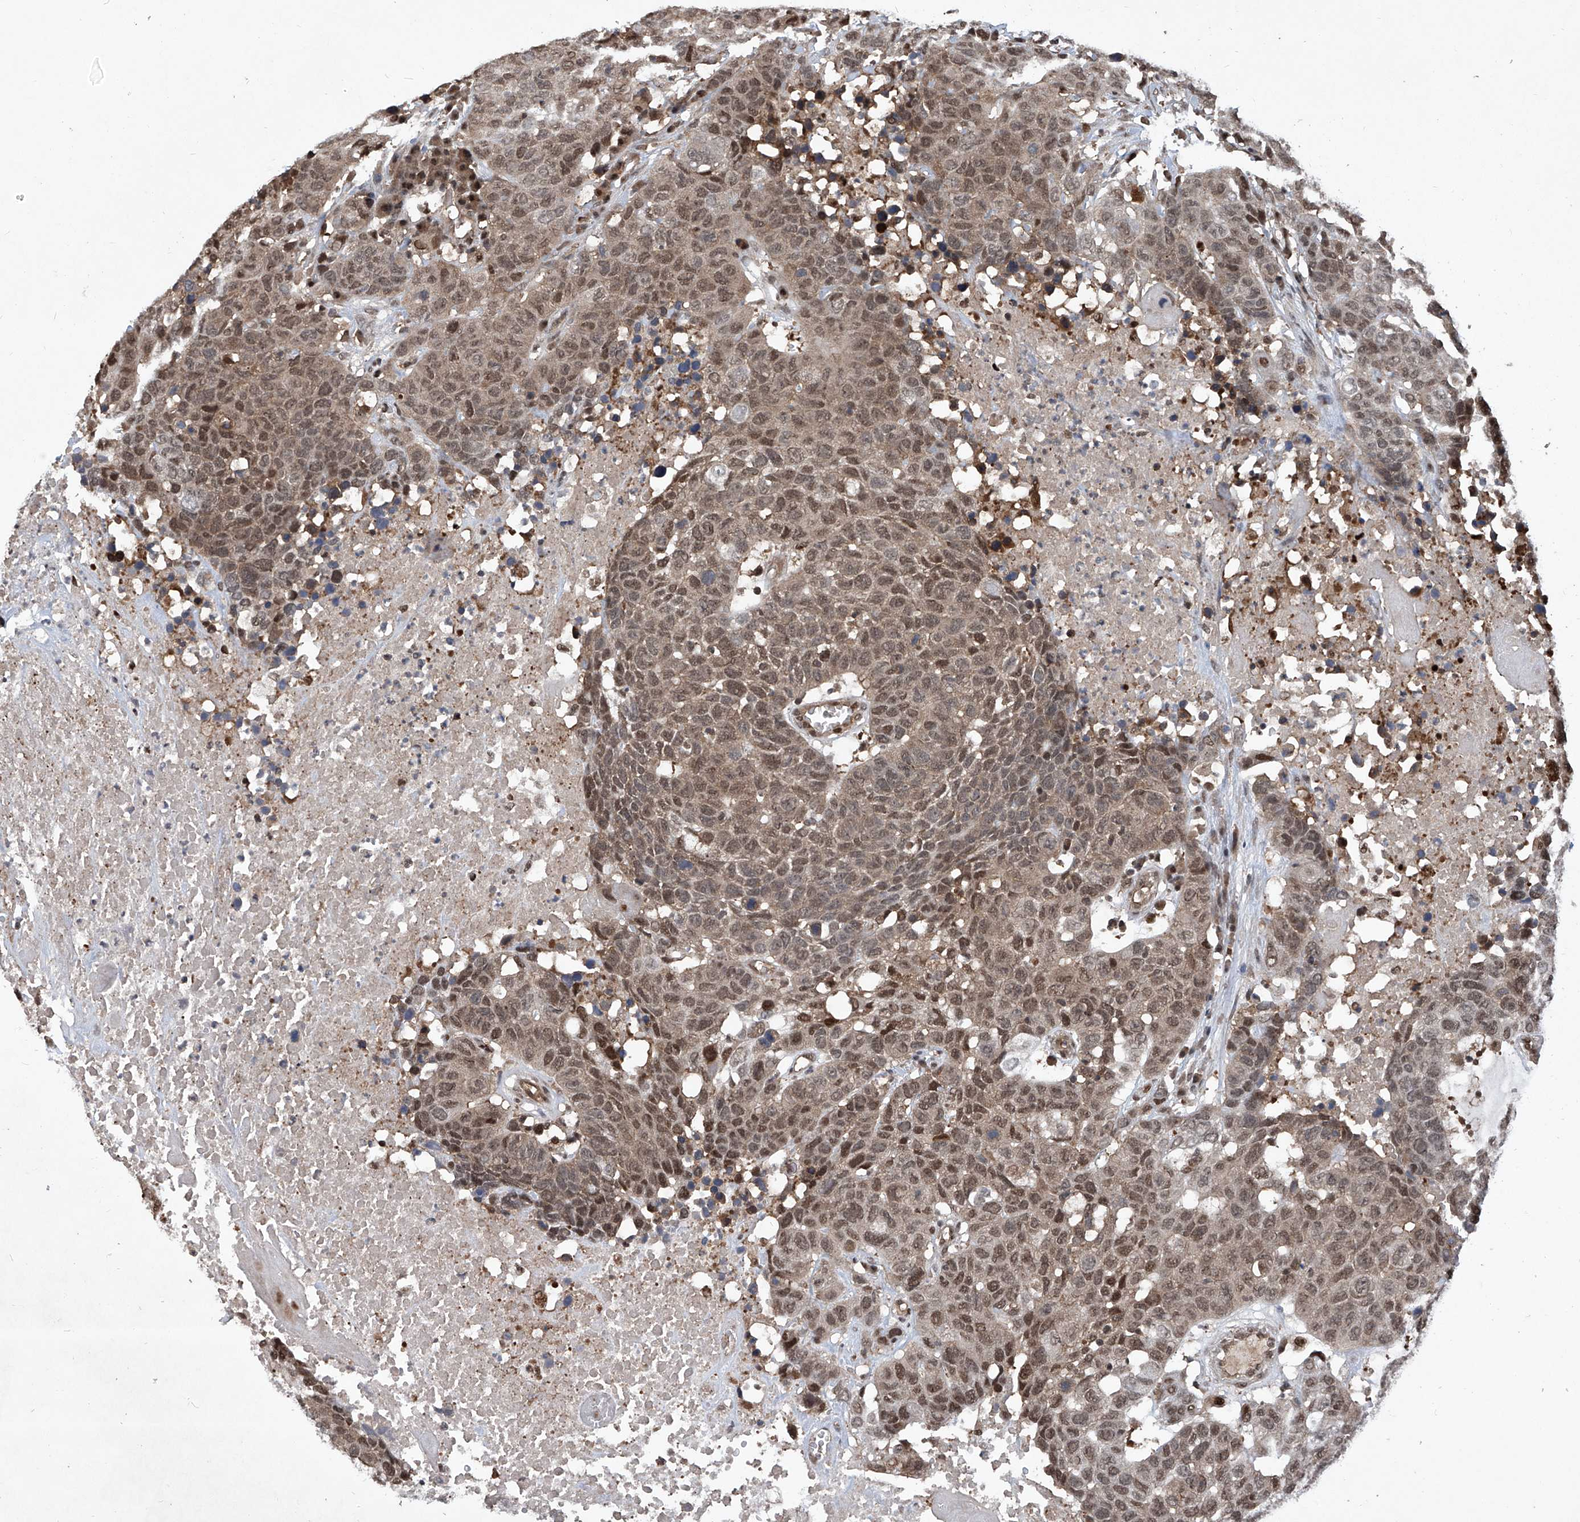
{"staining": {"intensity": "moderate", "quantity": ">75%", "location": "cytoplasmic/membranous,nuclear"}, "tissue": "head and neck cancer", "cell_type": "Tumor cells", "image_type": "cancer", "snomed": [{"axis": "morphology", "description": "Squamous cell carcinoma, NOS"}, {"axis": "topography", "description": "Head-Neck"}], "caption": "Immunohistochemistry (IHC) (DAB (3,3'-diaminobenzidine)) staining of human squamous cell carcinoma (head and neck) shows moderate cytoplasmic/membranous and nuclear protein expression in approximately >75% of tumor cells.", "gene": "PSMB1", "patient": {"sex": "male", "age": 66}}